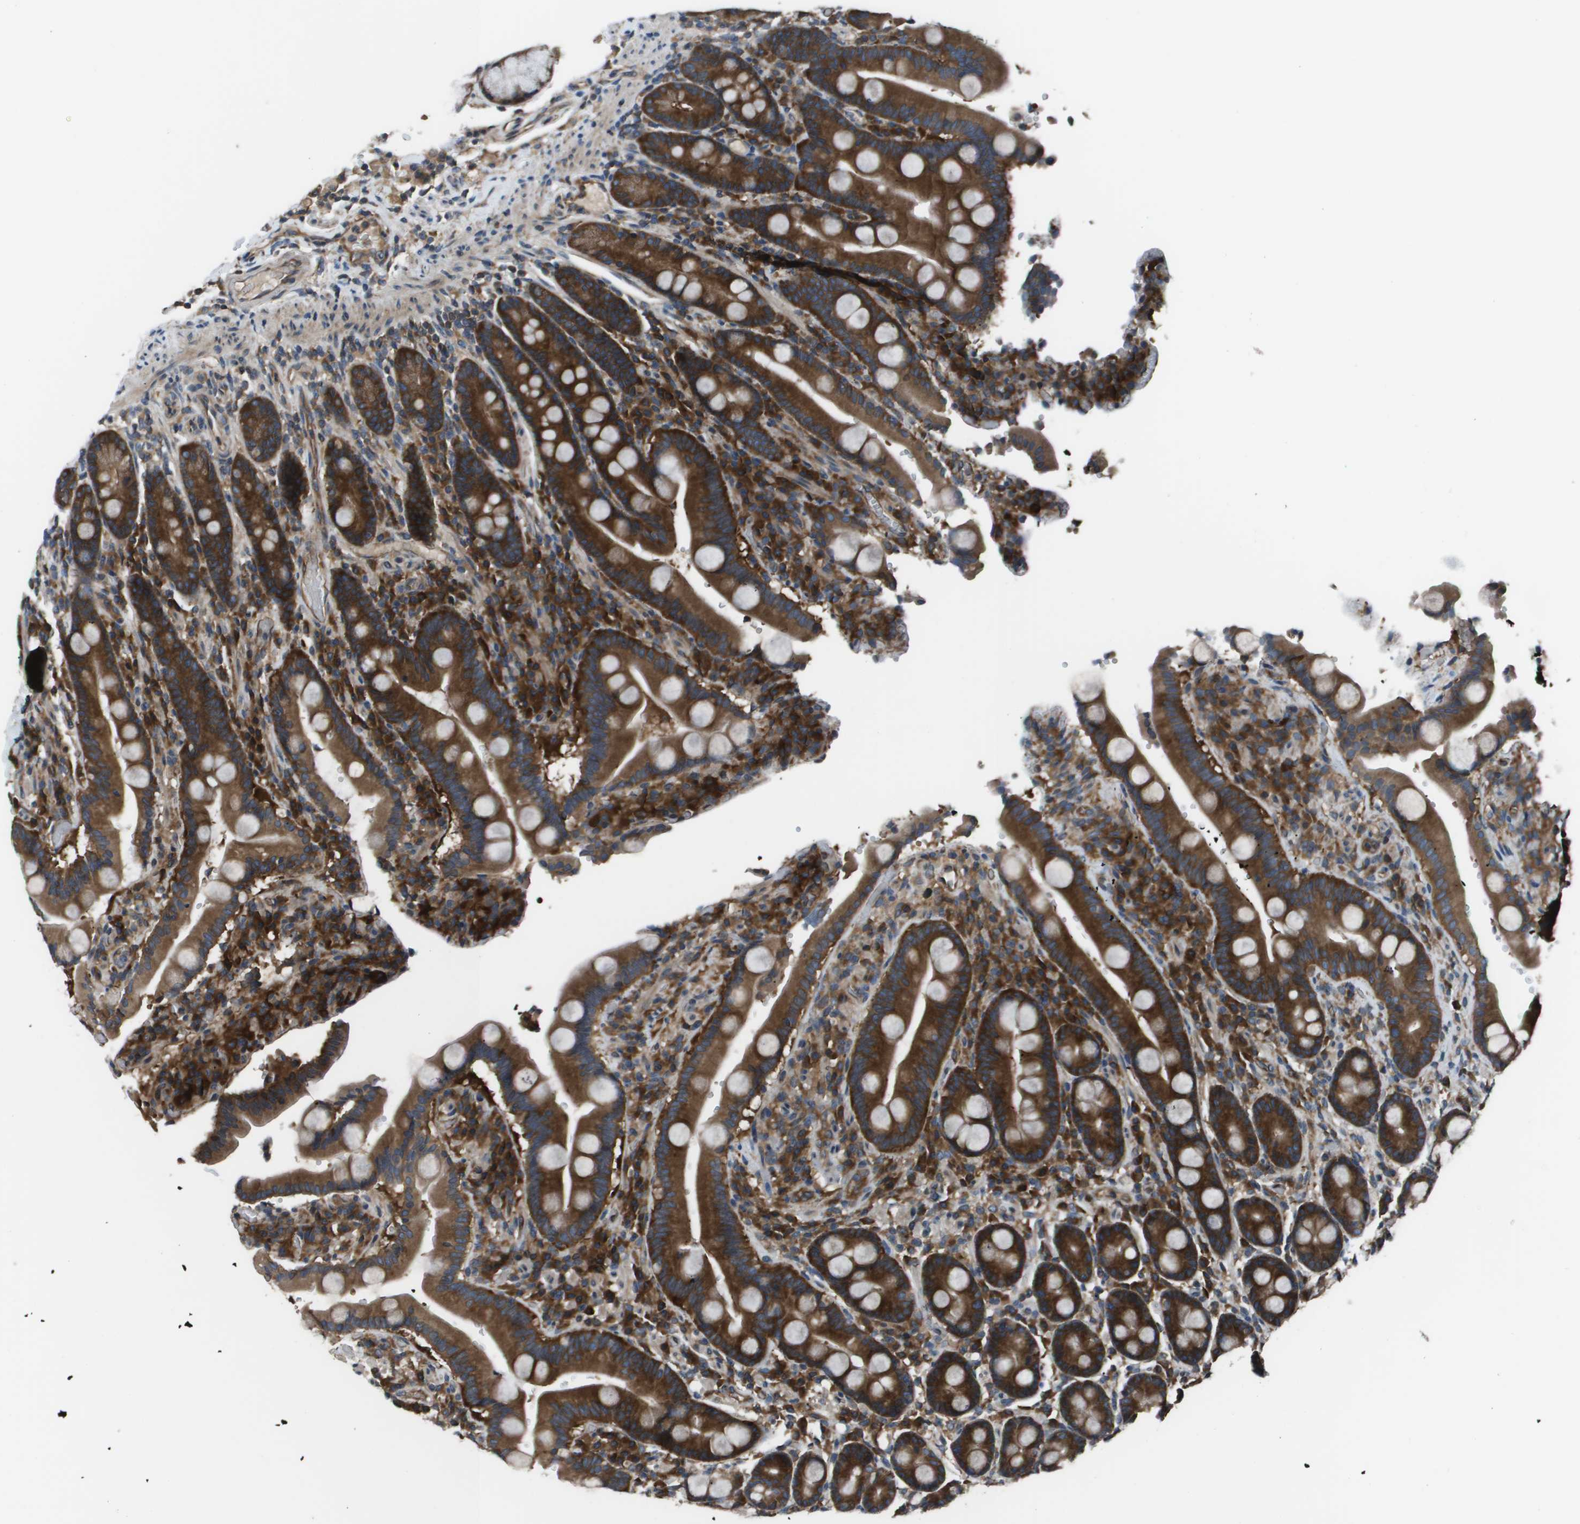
{"staining": {"intensity": "strong", "quantity": ">75%", "location": "cytoplasmic/membranous"}, "tissue": "duodenum", "cell_type": "Glandular cells", "image_type": "normal", "snomed": [{"axis": "morphology", "description": "Normal tissue, NOS"}, {"axis": "topography", "description": "Small intestine, NOS"}], "caption": "Glandular cells demonstrate high levels of strong cytoplasmic/membranous positivity in approximately >75% of cells in unremarkable human duodenum.", "gene": "EIF3B", "patient": {"sex": "female", "age": 71}}